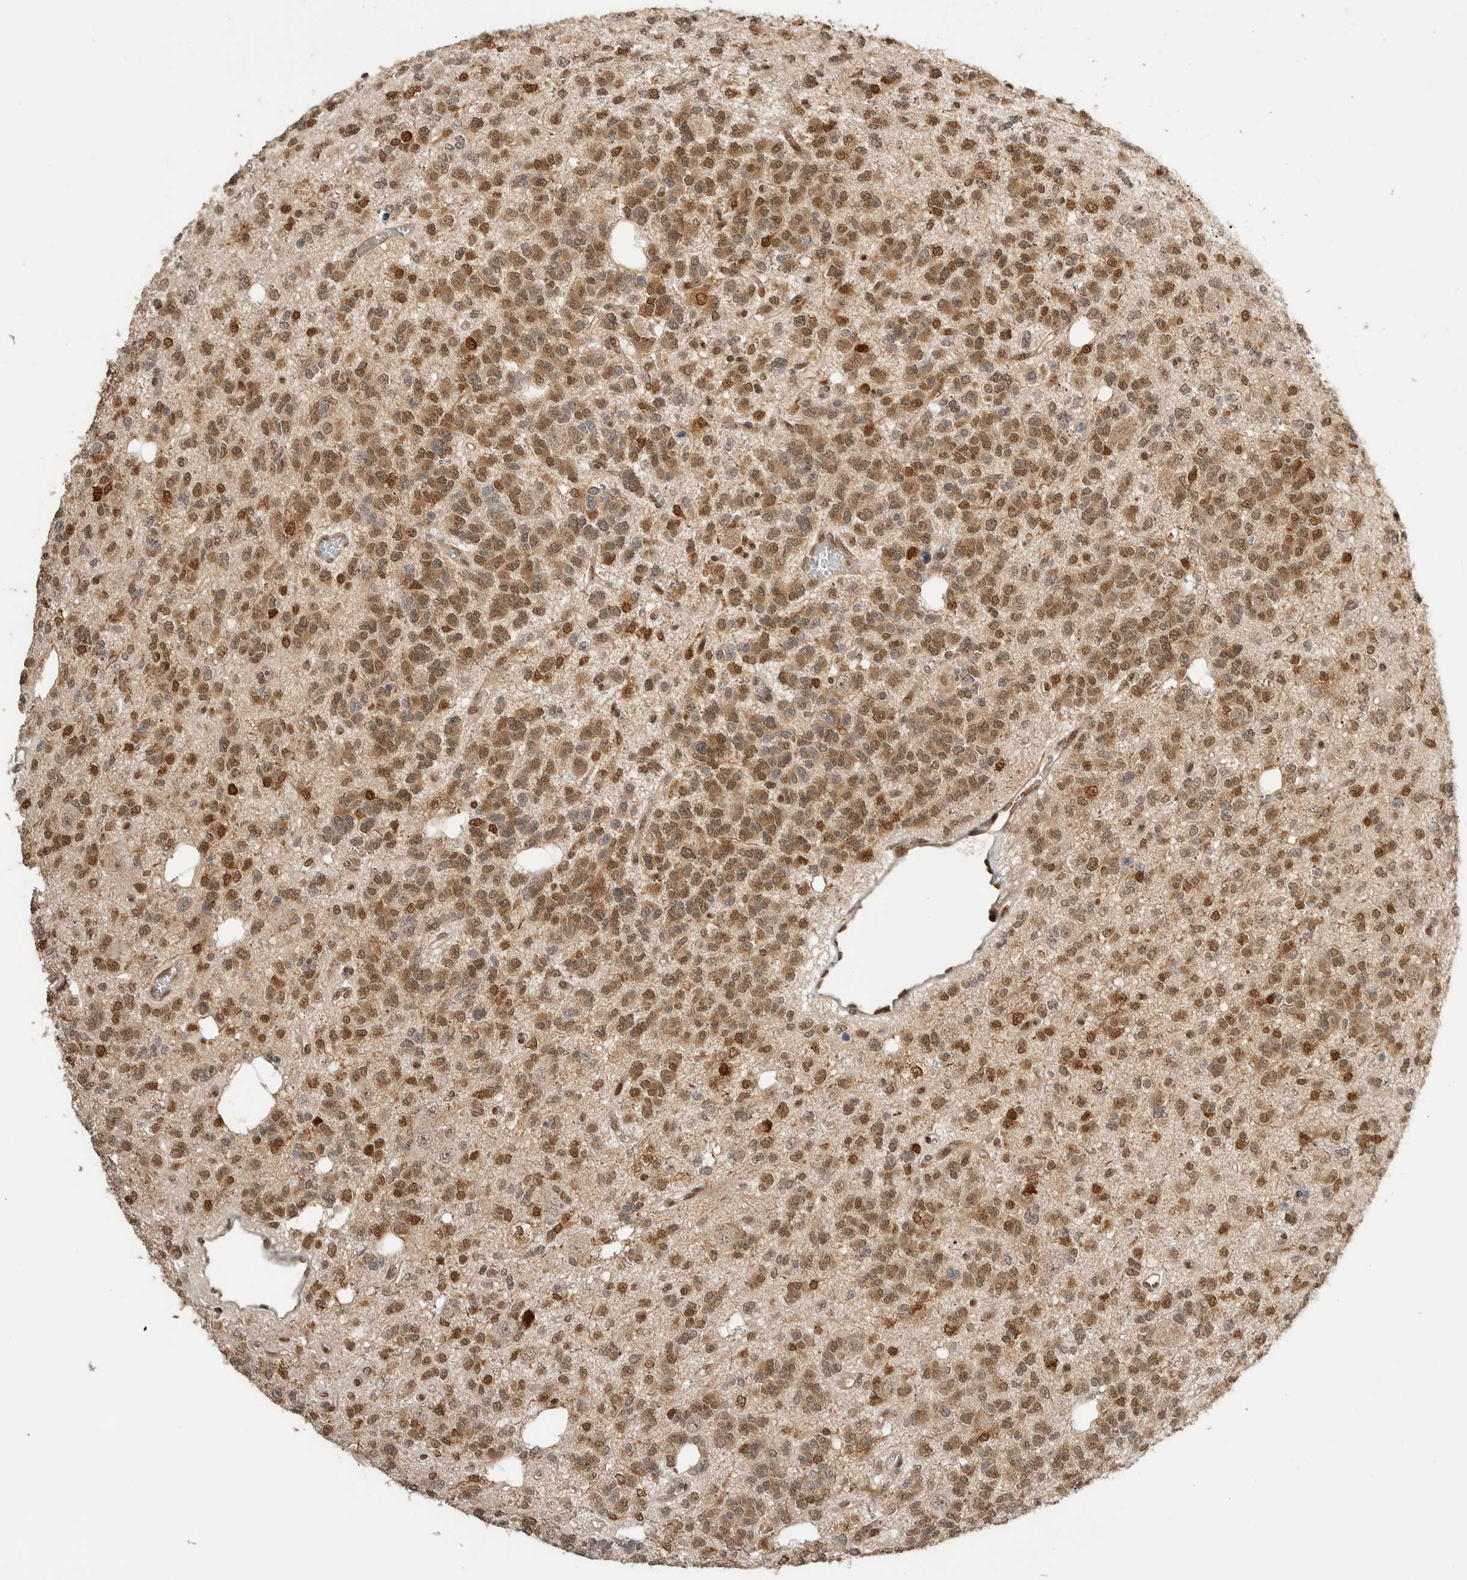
{"staining": {"intensity": "moderate", "quantity": ">75%", "location": "cytoplasmic/membranous,nuclear"}, "tissue": "glioma", "cell_type": "Tumor cells", "image_type": "cancer", "snomed": [{"axis": "morphology", "description": "Glioma, malignant, Low grade"}, {"axis": "topography", "description": "Brain"}], "caption": "Immunohistochemistry (IHC) (DAB (3,3'-diaminobenzidine)) staining of human malignant glioma (low-grade) displays moderate cytoplasmic/membranous and nuclear protein staining in approximately >75% of tumor cells. Nuclei are stained in blue.", "gene": "ALKAL1", "patient": {"sex": "male", "age": 38}}